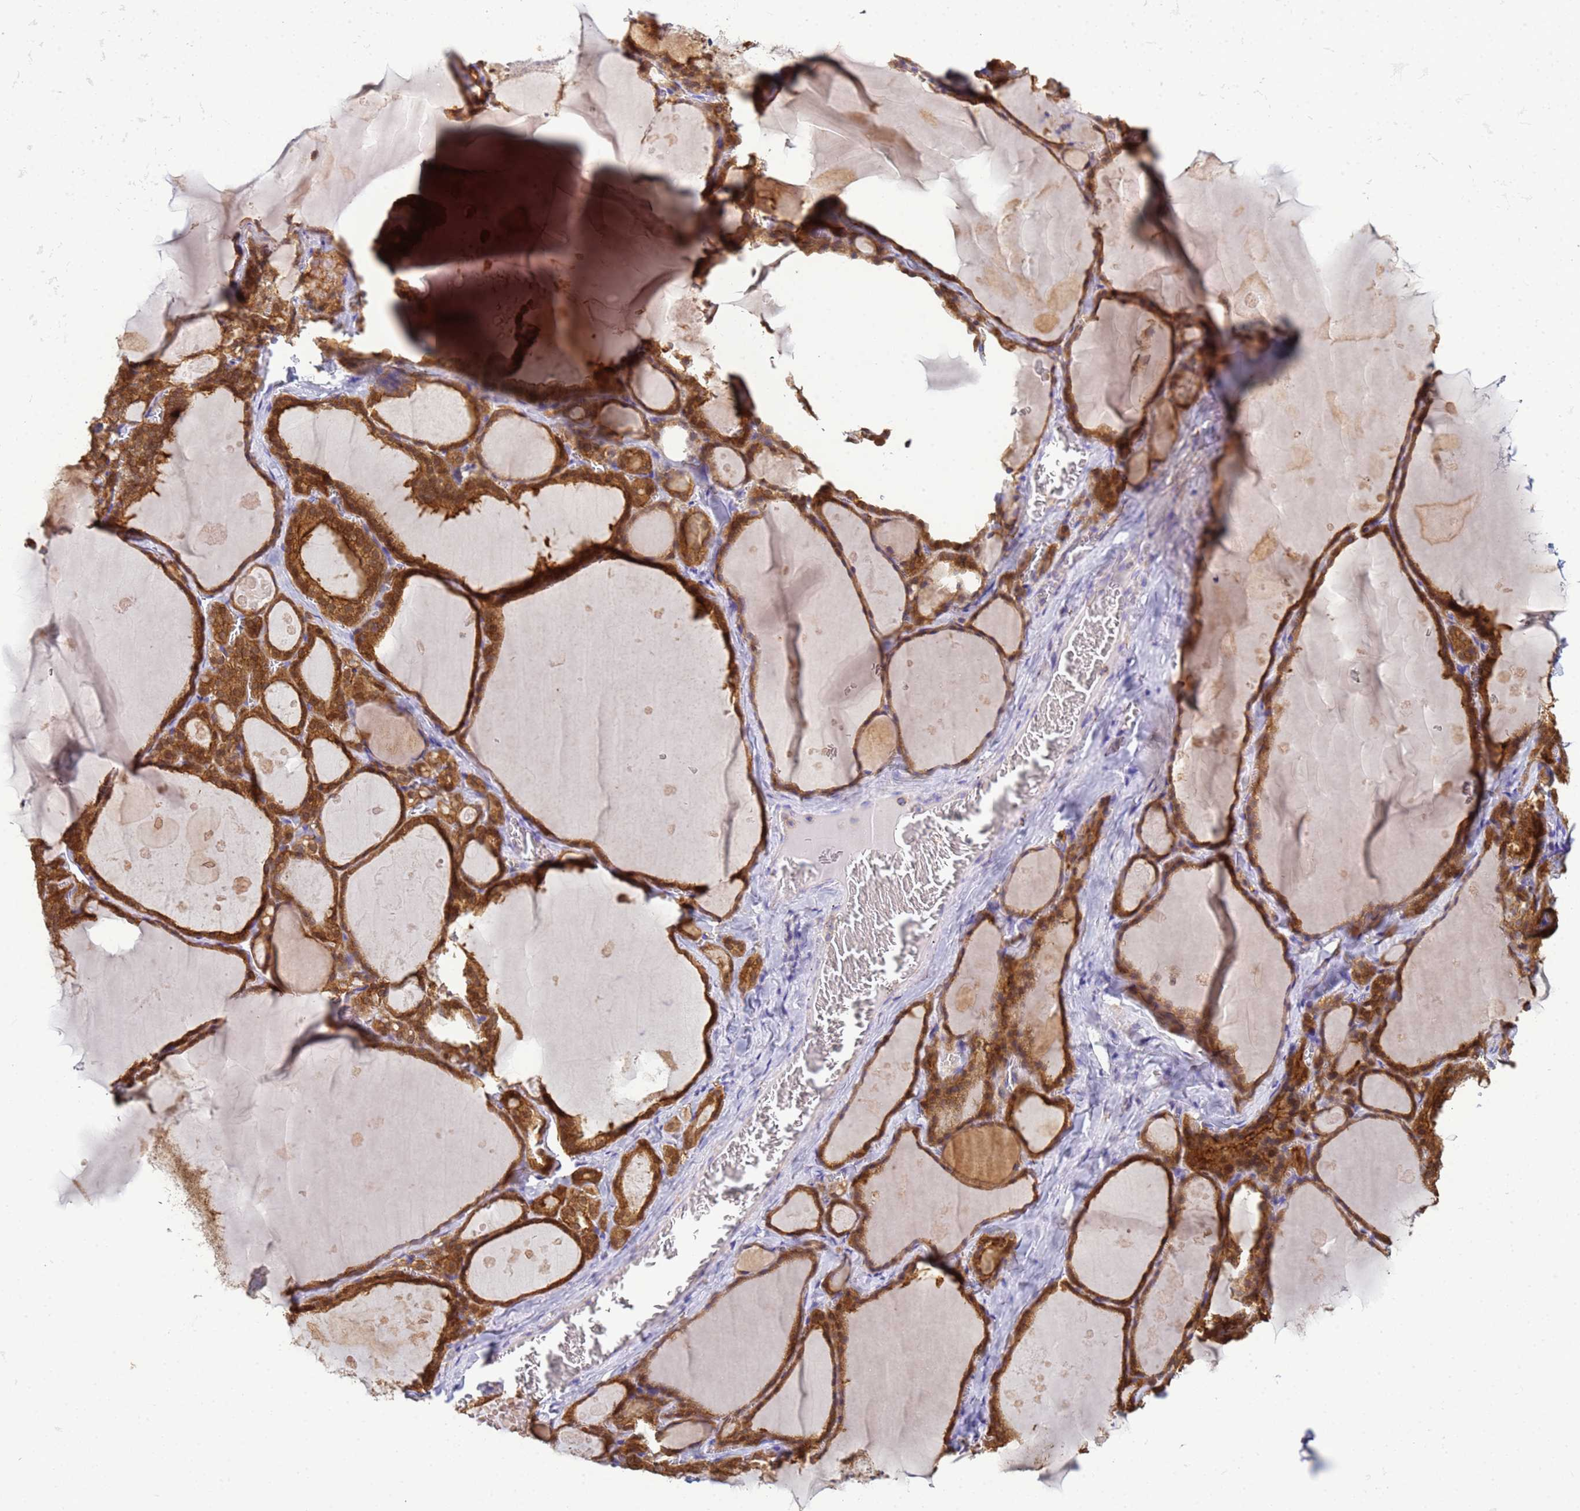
{"staining": {"intensity": "strong", "quantity": ">75%", "location": "cytoplasmic/membranous,nuclear"}, "tissue": "thyroid gland", "cell_type": "Glandular cells", "image_type": "normal", "snomed": [{"axis": "morphology", "description": "Normal tissue, NOS"}, {"axis": "topography", "description": "Thyroid gland"}], "caption": "Immunohistochemistry (IHC) of benign human thyroid gland displays high levels of strong cytoplasmic/membranous,nuclear expression in about >75% of glandular cells.", "gene": "KLHL13", "patient": {"sex": "male", "age": 56}}